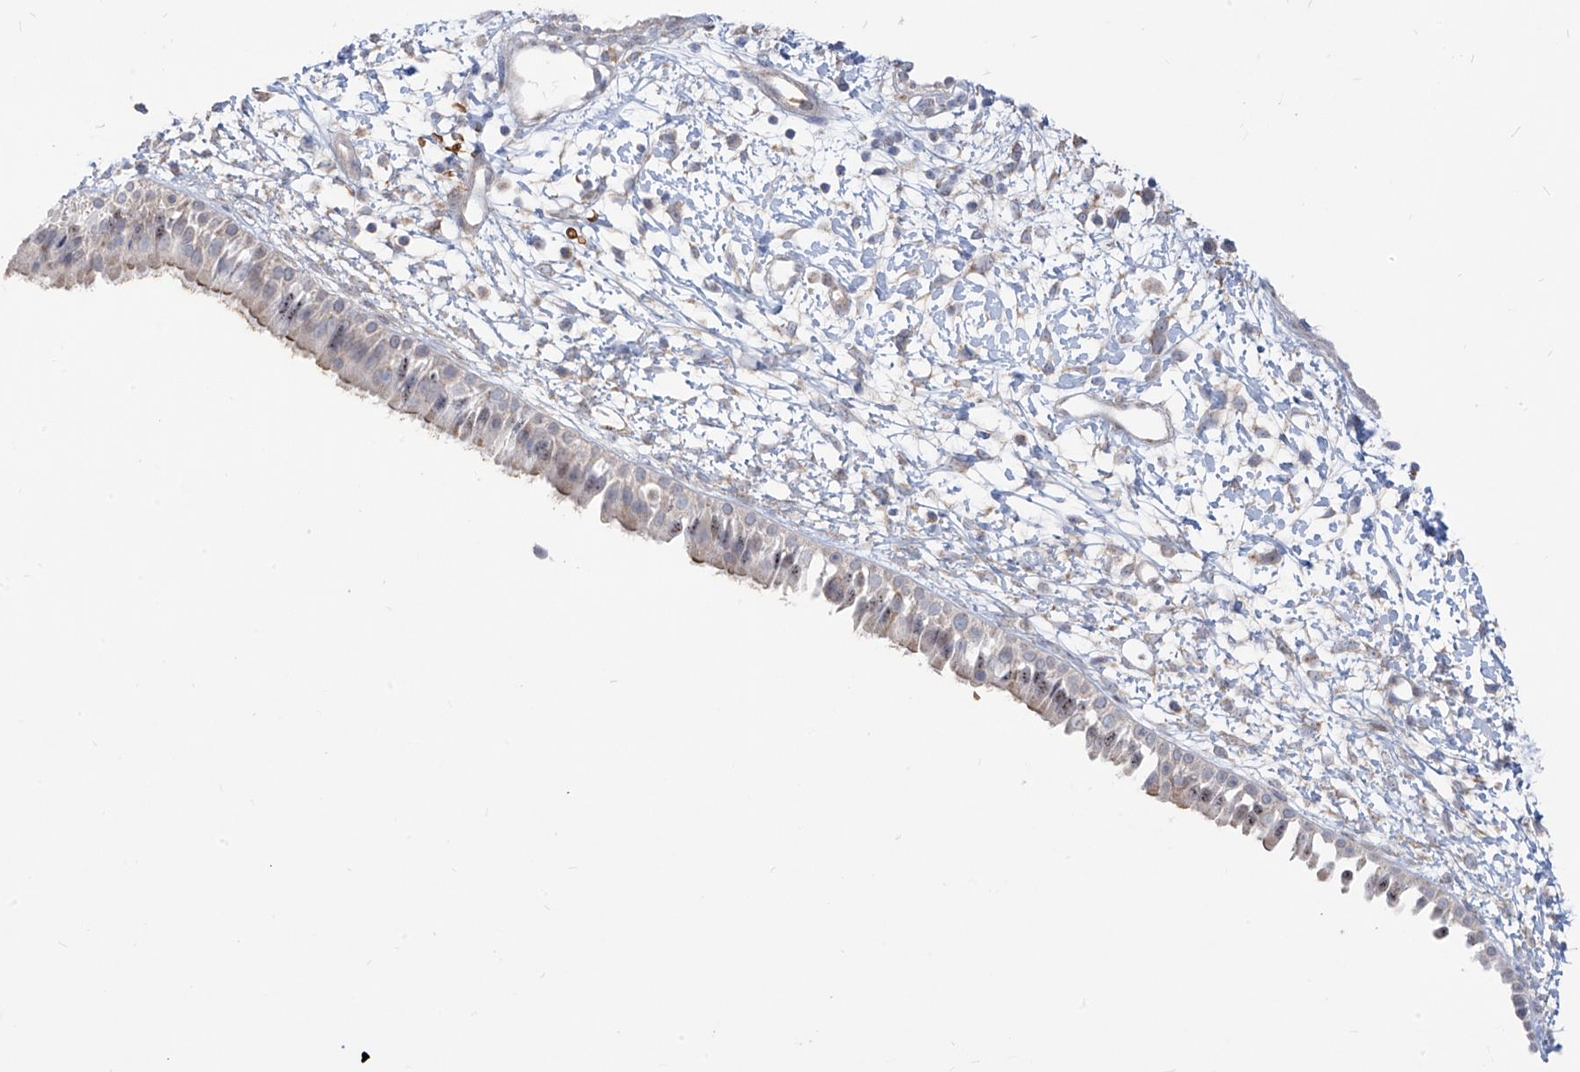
{"staining": {"intensity": "weak", "quantity": ">75%", "location": "cytoplasmic/membranous"}, "tissue": "nasopharynx", "cell_type": "Respiratory epithelial cells", "image_type": "normal", "snomed": [{"axis": "morphology", "description": "Normal tissue, NOS"}, {"axis": "topography", "description": "Nasopharynx"}], "caption": "This histopathology image exhibits IHC staining of benign nasopharynx, with low weak cytoplasmic/membranous positivity in approximately >75% of respiratory epithelial cells.", "gene": "ARHGEF40", "patient": {"sex": "male", "age": 22}}